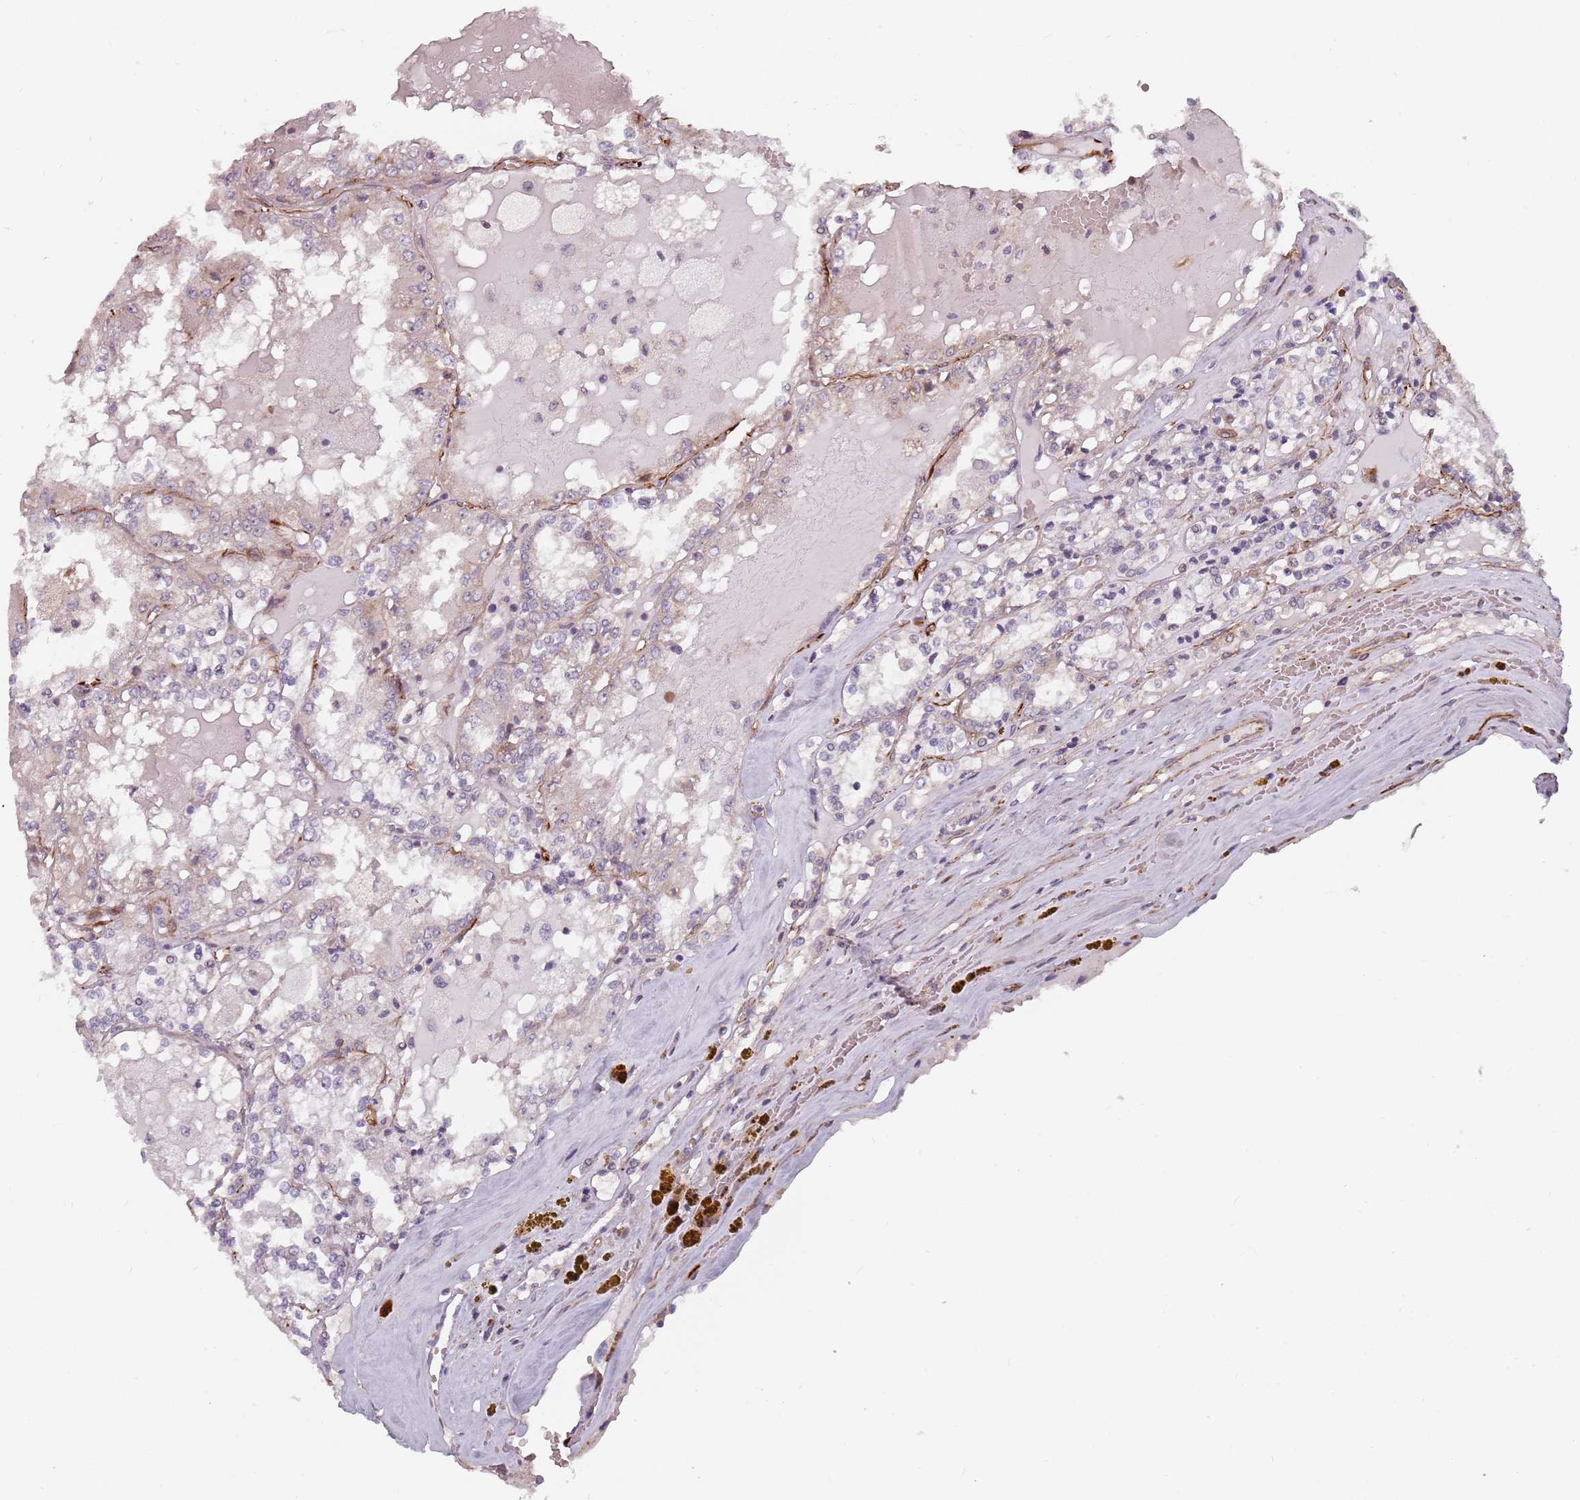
{"staining": {"intensity": "negative", "quantity": "none", "location": "none"}, "tissue": "renal cancer", "cell_type": "Tumor cells", "image_type": "cancer", "snomed": [{"axis": "morphology", "description": "Adenocarcinoma, NOS"}, {"axis": "topography", "description": "Kidney"}], "caption": "This histopathology image is of renal cancer stained with immunohistochemistry (IHC) to label a protein in brown with the nuclei are counter-stained blue. There is no expression in tumor cells.", "gene": "GAS2L3", "patient": {"sex": "female", "age": 56}}